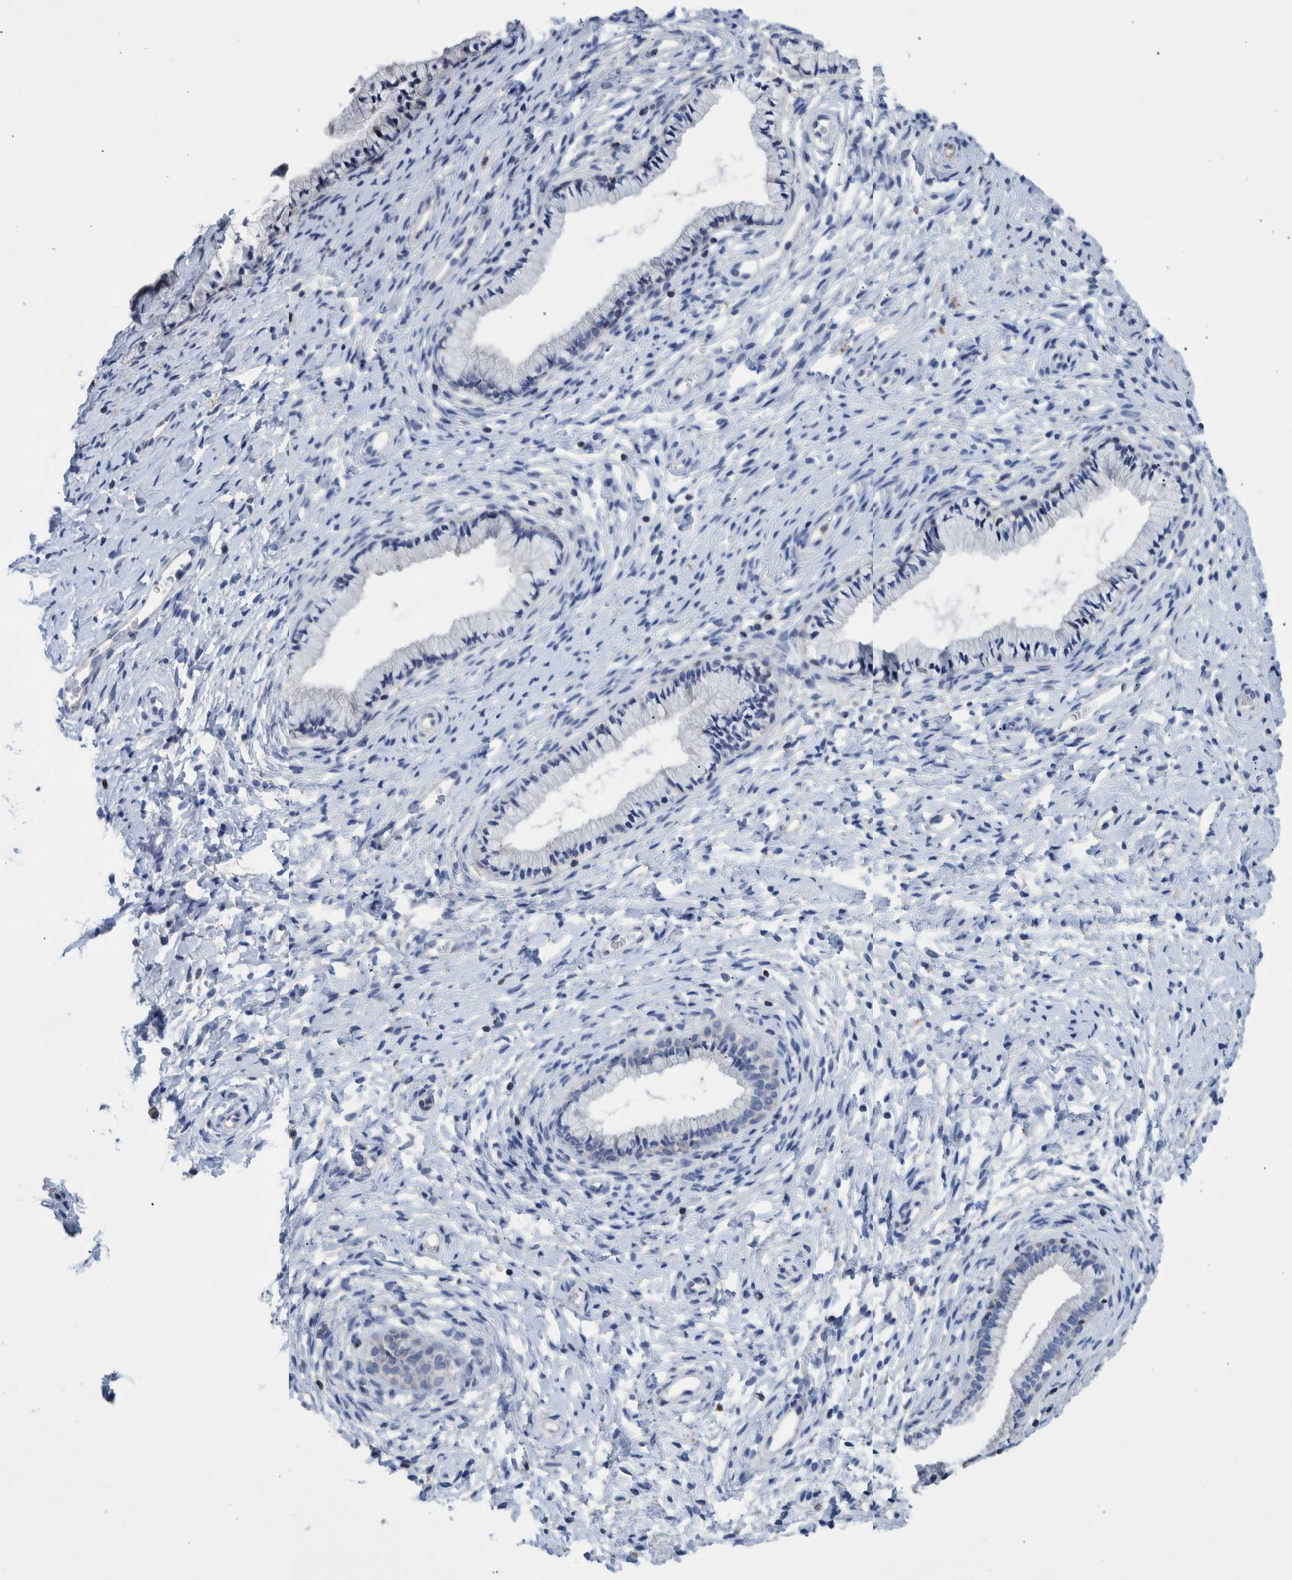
{"staining": {"intensity": "negative", "quantity": "none", "location": "none"}, "tissue": "cervix", "cell_type": "Glandular cells", "image_type": "normal", "snomed": [{"axis": "morphology", "description": "Normal tissue, NOS"}, {"axis": "topography", "description": "Cervix"}], "caption": "High magnification brightfield microscopy of benign cervix stained with DAB (brown) and counterstained with hematoxylin (blue): glandular cells show no significant positivity.", "gene": "PPP3CC", "patient": {"sex": "female", "age": 72}}